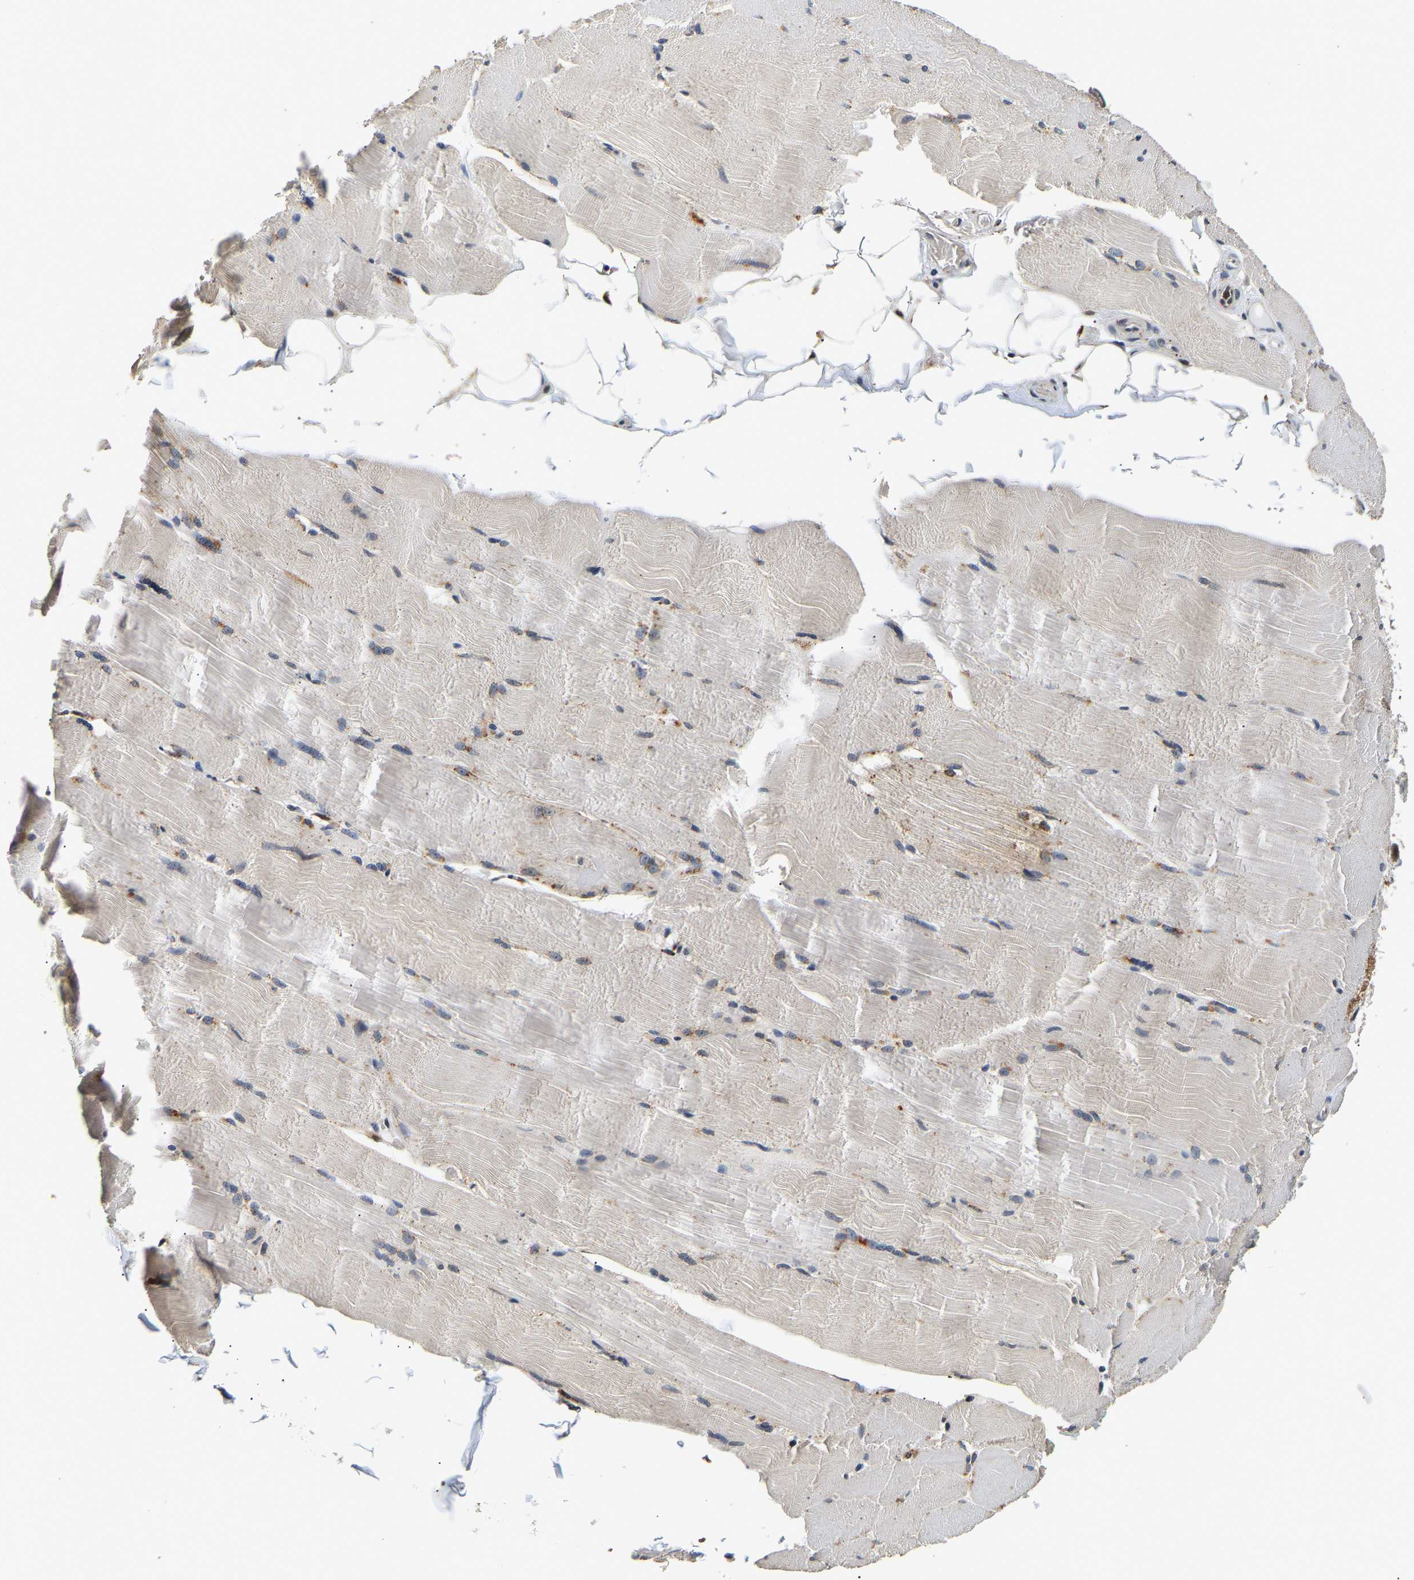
{"staining": {"intensity": "weak", "quantity": "<25%", "location": "cytoplasmic/membranous"}, "tissue": "skeletal muscle", "cell_type": "Myocytes", "image_type": "normal", "snomed": [{"axis": "morphology", "description": "Normal tissue, NOS"}, {"axis": "topography", "description": "Skin"}, {"axis": "topography", "description": "Skeletal muscle"}], "caption": "A photomicrograph of human skeletal muscle is negative for staining in myocytes. Nuclei are stained in blue.", "gene": "SMU1", "patient": {"sex": "male", "age": 83}}